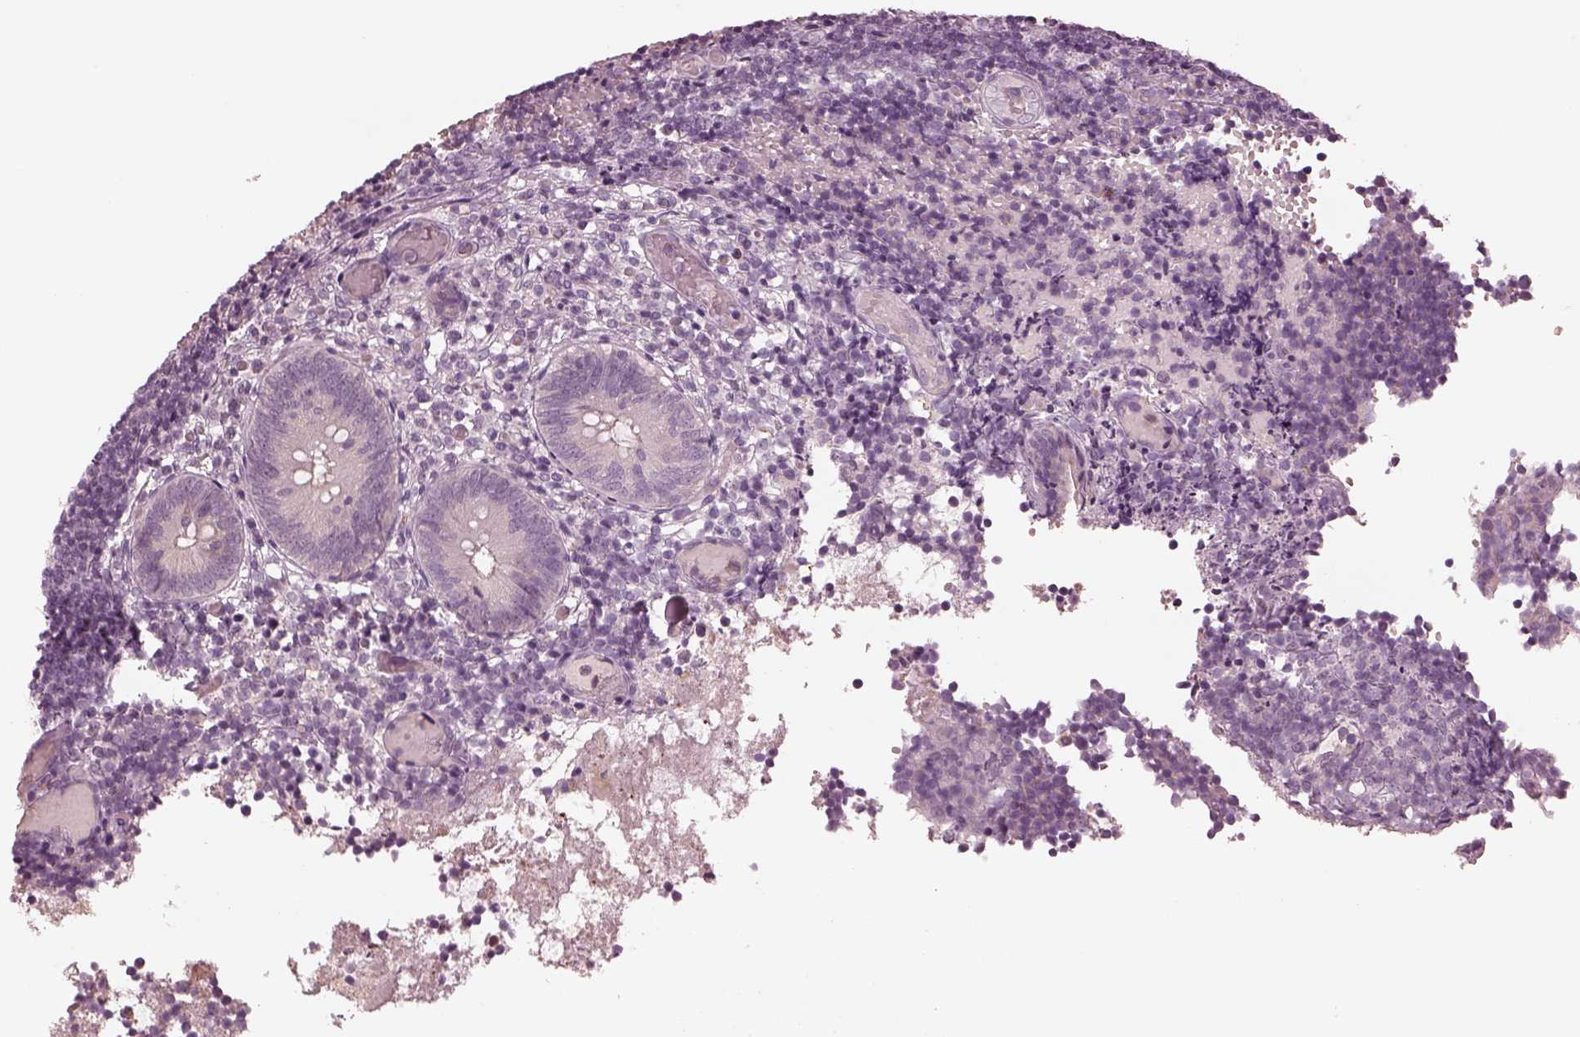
{"staining": {"intensity": "negative", "quantity": "none", "location": "none"}, "tissue": "appendix", "cell_type": "Glandular cells", "image_type": "normal", "snomed": [{"axis": "morphology", "description": "Normal tissue, NOS"}, {"axis": "topography", "description": "Appendix"}], "caption": "Immunohistochemistry (IHC) image of unremarkable human appendix stained for a protein (brown), which exhibits no positivity in glandular cells.", "gene": "CCDC170", "patient": {"sex": "female", "age": 32}}